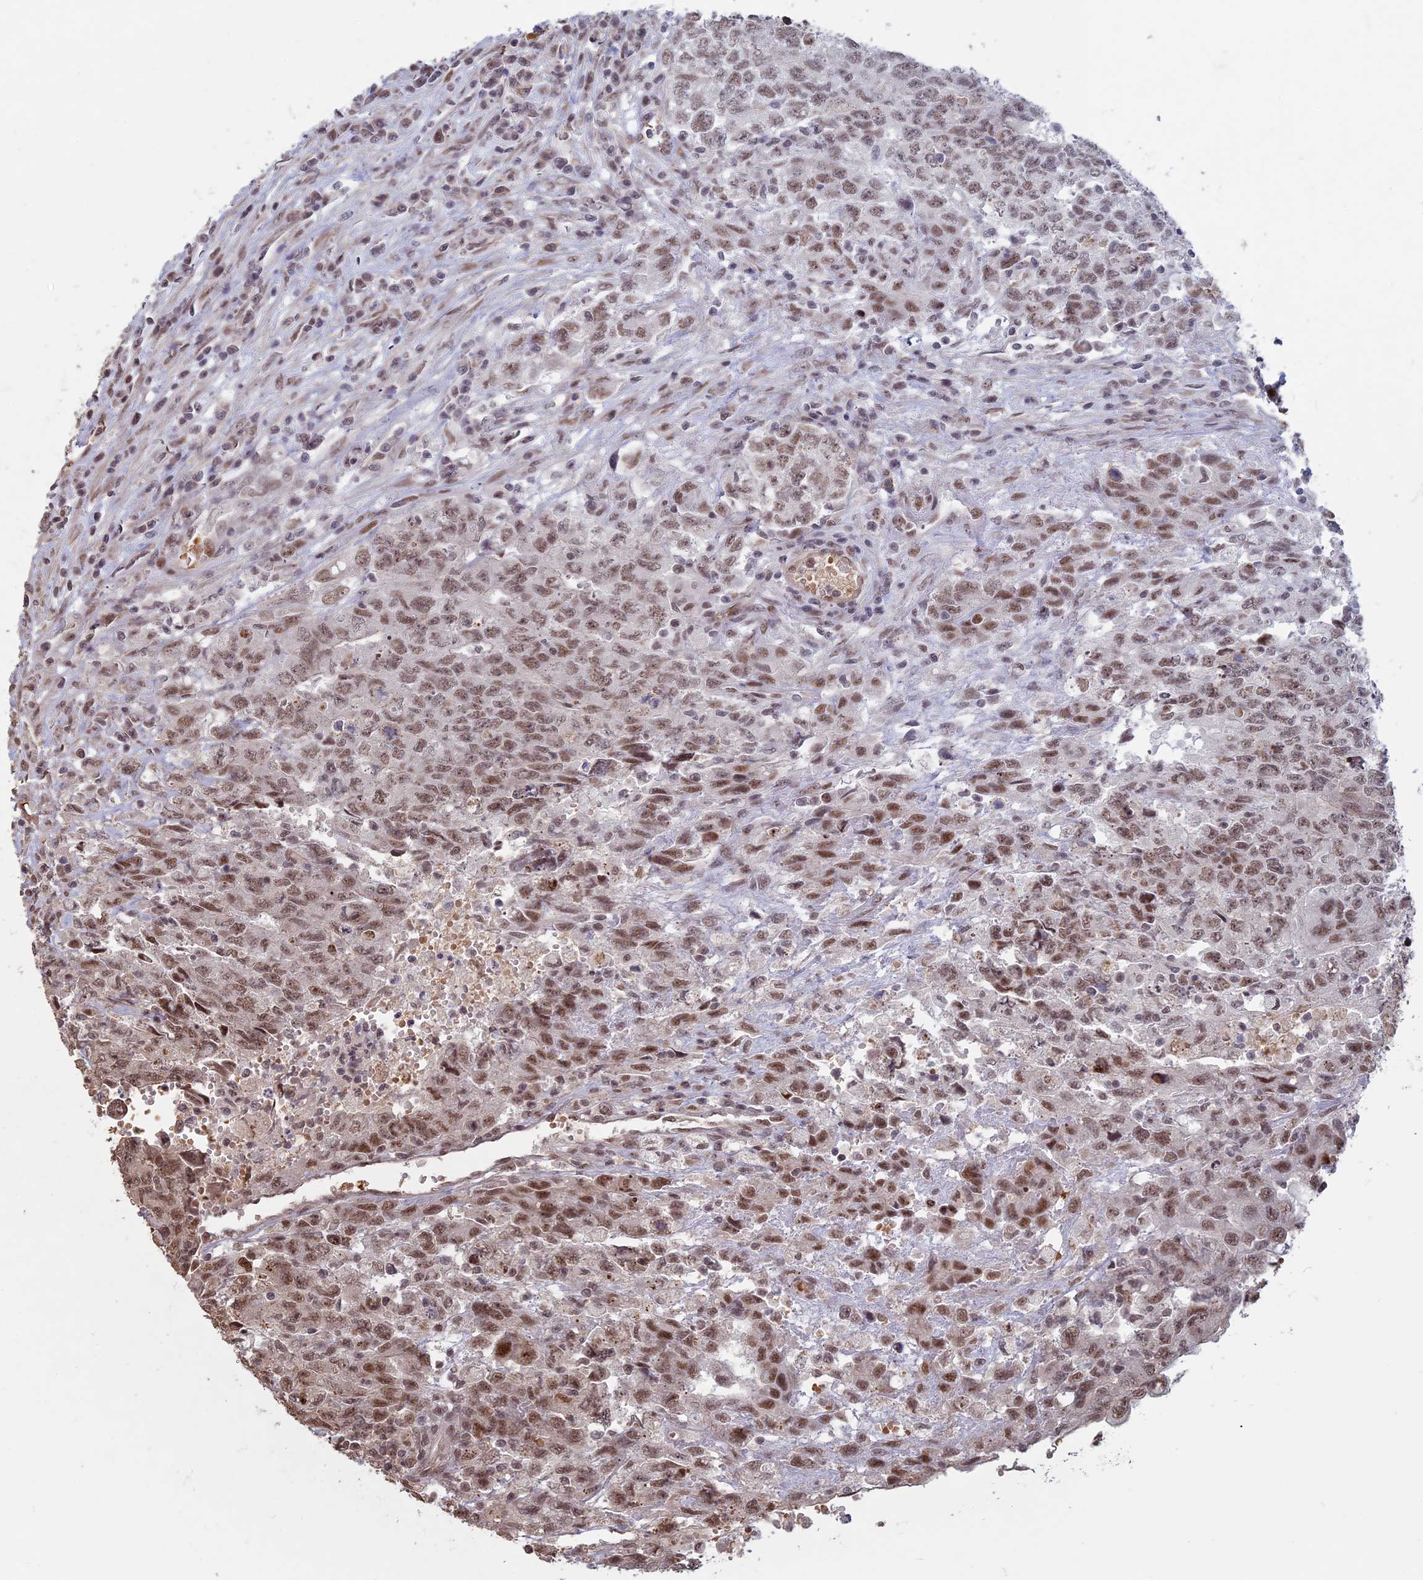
{"staining": {"intensity": "moderate", "quantity": ">75%", "location": "nuclear"}, "tissue": "testis cancer", "cell_type": "Tumor cells", "image_type": "cancer", "snomed": [{"axis": "morphology", "description": "Carcinoma, Embryonal, NOS"}, {"axis": "topography", "description": "Testis"}], "caption": "IHC staining of testis cancer, which shows medium levels of moderate nuclear expression in approximately >75% of tumor cells indicating moderate nuclear protein expression. The staining was performed using DAB (3,3'-diaminobenzidine) (brown) for protein detection and nuclei were counterstained in hematoxylin (blue).", "gene": "MFAP1", "patient": {"sex": "male", "age": 34}}